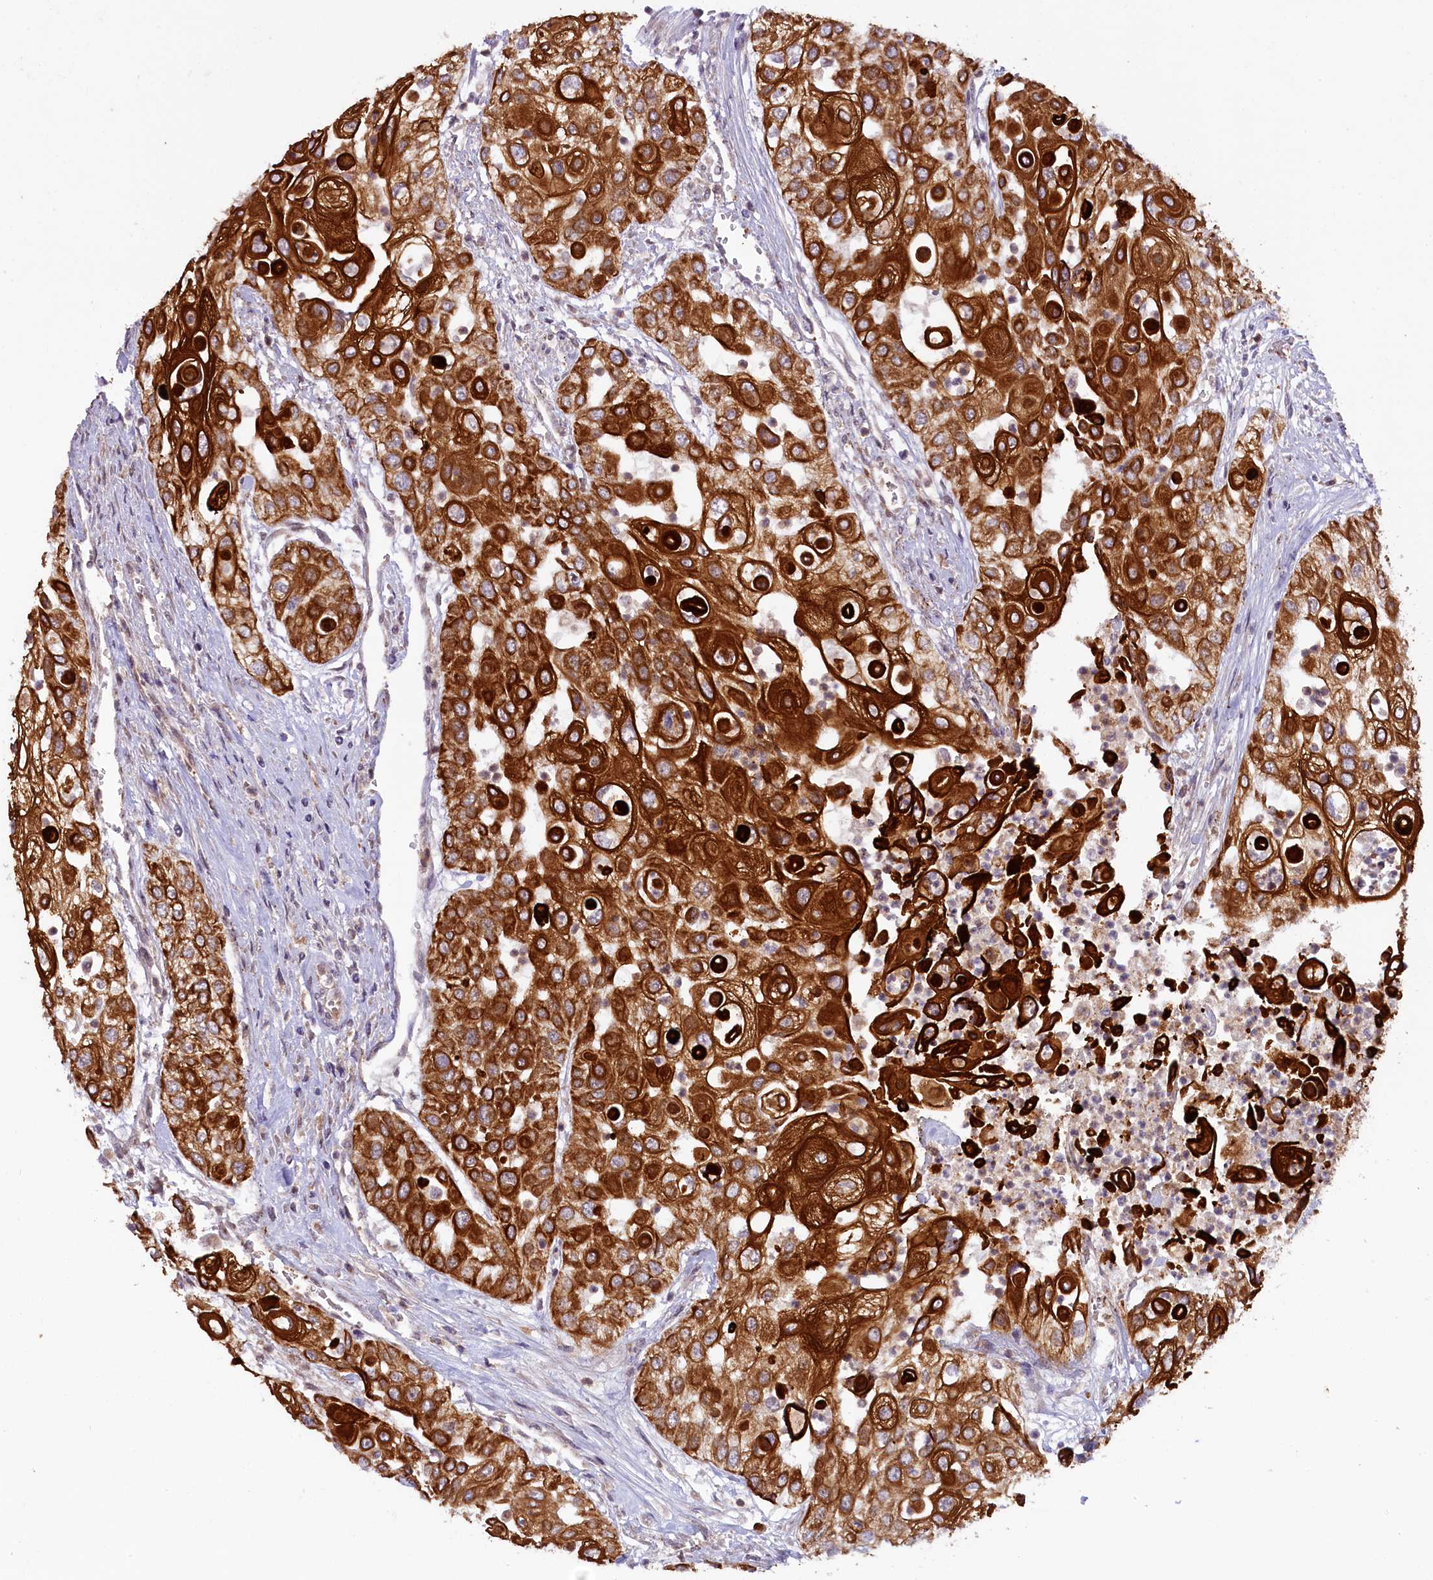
{"staining": {"intensity": "strong", "quantity": ">75%", "location": "cytoplasmic/membranous"}, "tissue": "urothelial cancer", "cell_type": "Tumor cells", "image_type": "cancer", "snomed": [{"axis": "morphology", "description": "Urothelial carcinoma, High grade"}, {"axis": "topography", "description": "Urinary bladder"}], "caption": "About >75% of tumor cells in human high-grade urothelial carcinoma reveal strong cytoplasmic/membranous protein positivity as visualized by brown immunohistochemical staining.", "gene": "CARD8", "patient": {"sex": "female", "age": 79}}